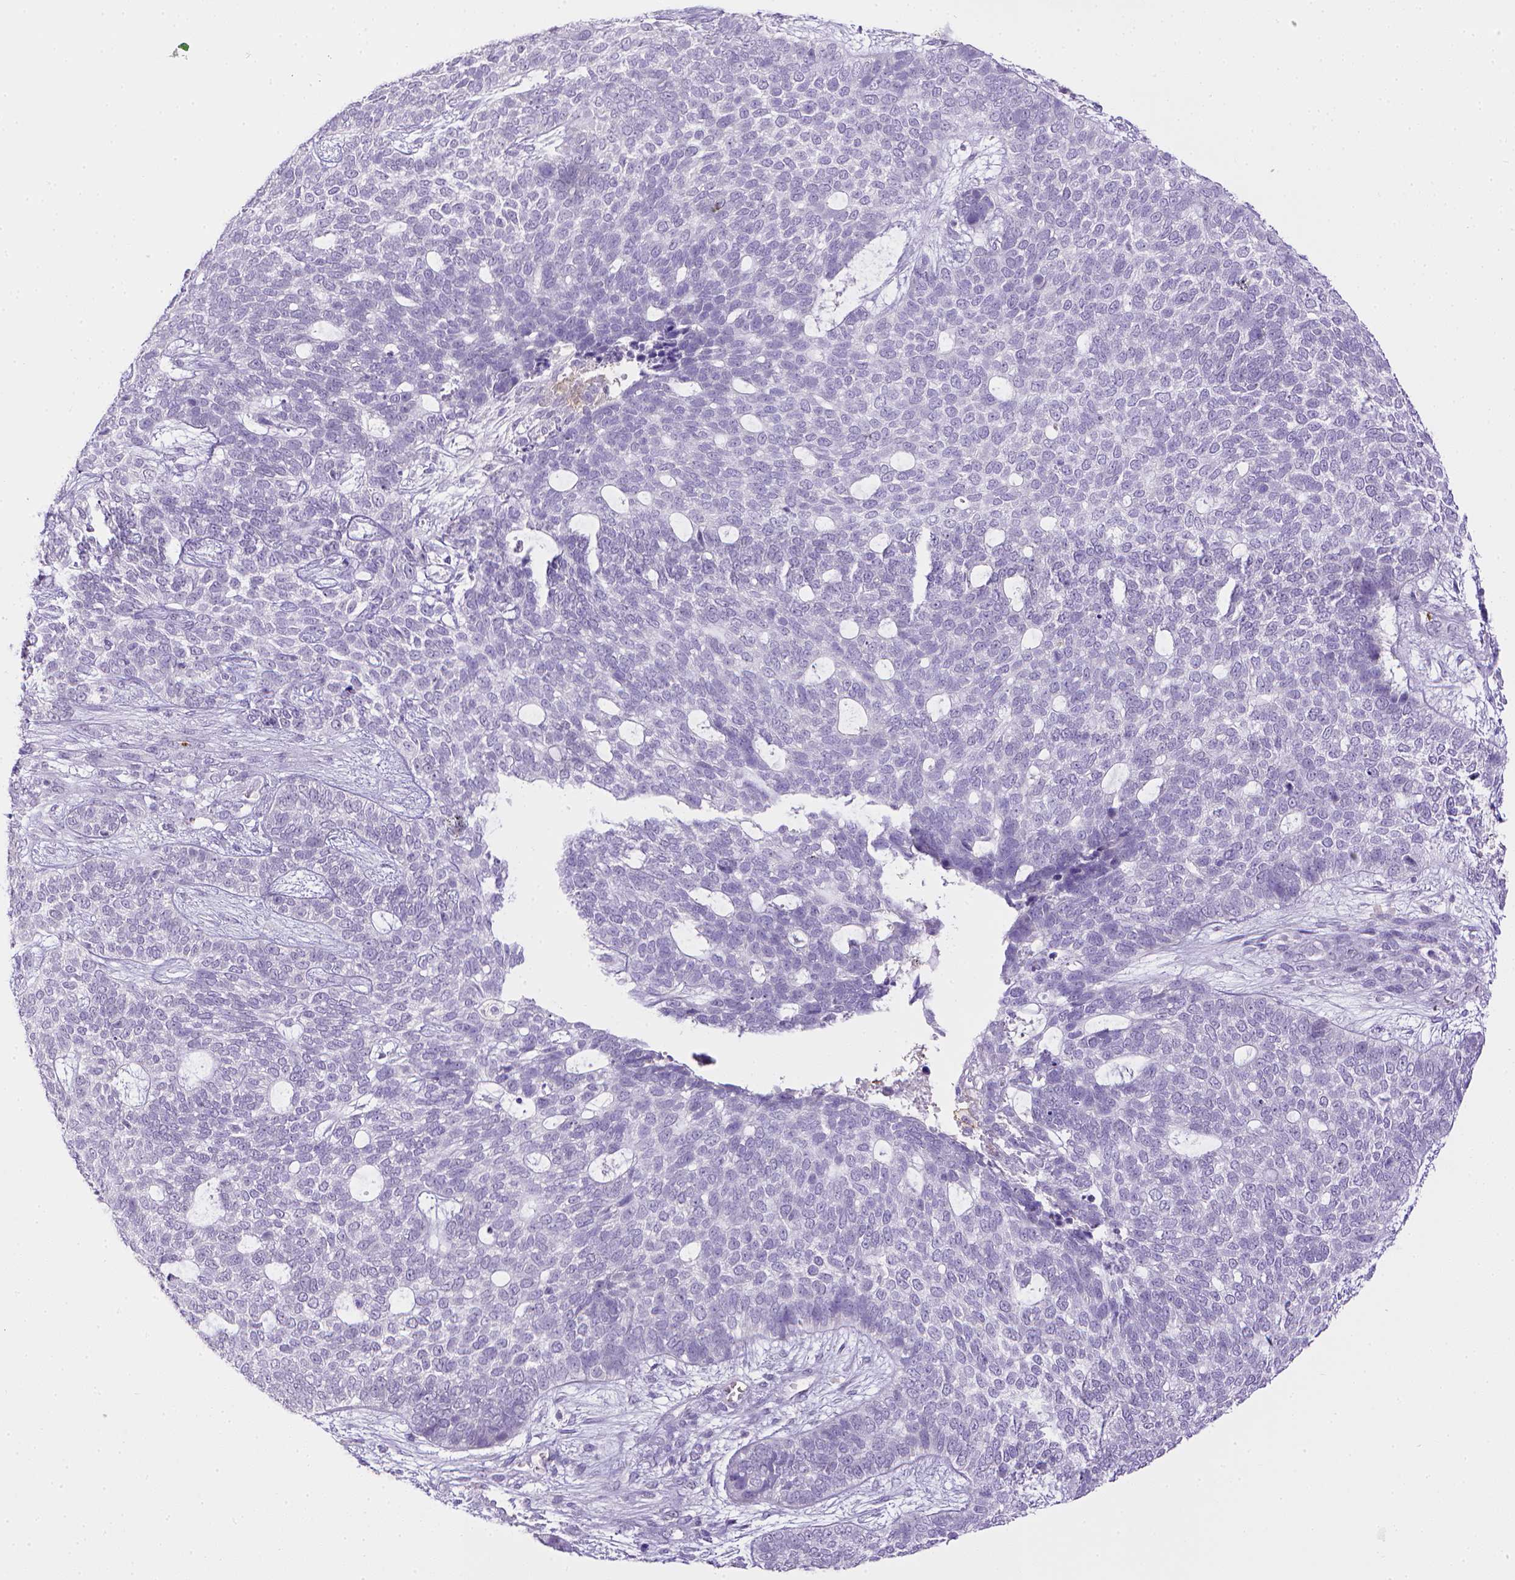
{"staining": {"intensity": "negative", "quantity": "none", "location": "none"}, "tissue": "skin cancer", "cell_type": "Tumor cells", "image_type": "cancer", "snomed": [{"axis": "morphology", "description": "Basal cell carcinoma"}, {"axis": "topography", "description": "Skin"}], "caption": "Image shows no protein positivity in tumor cells of skin cancer tissue. (Stains: DAB immunohistochemistry (IHC) with hematoxylin counter stain, Microscopy: brightfield microscopy at high magnification).", "gene": "ITGAM", "patient": {"sex": "female", "age": 69}}